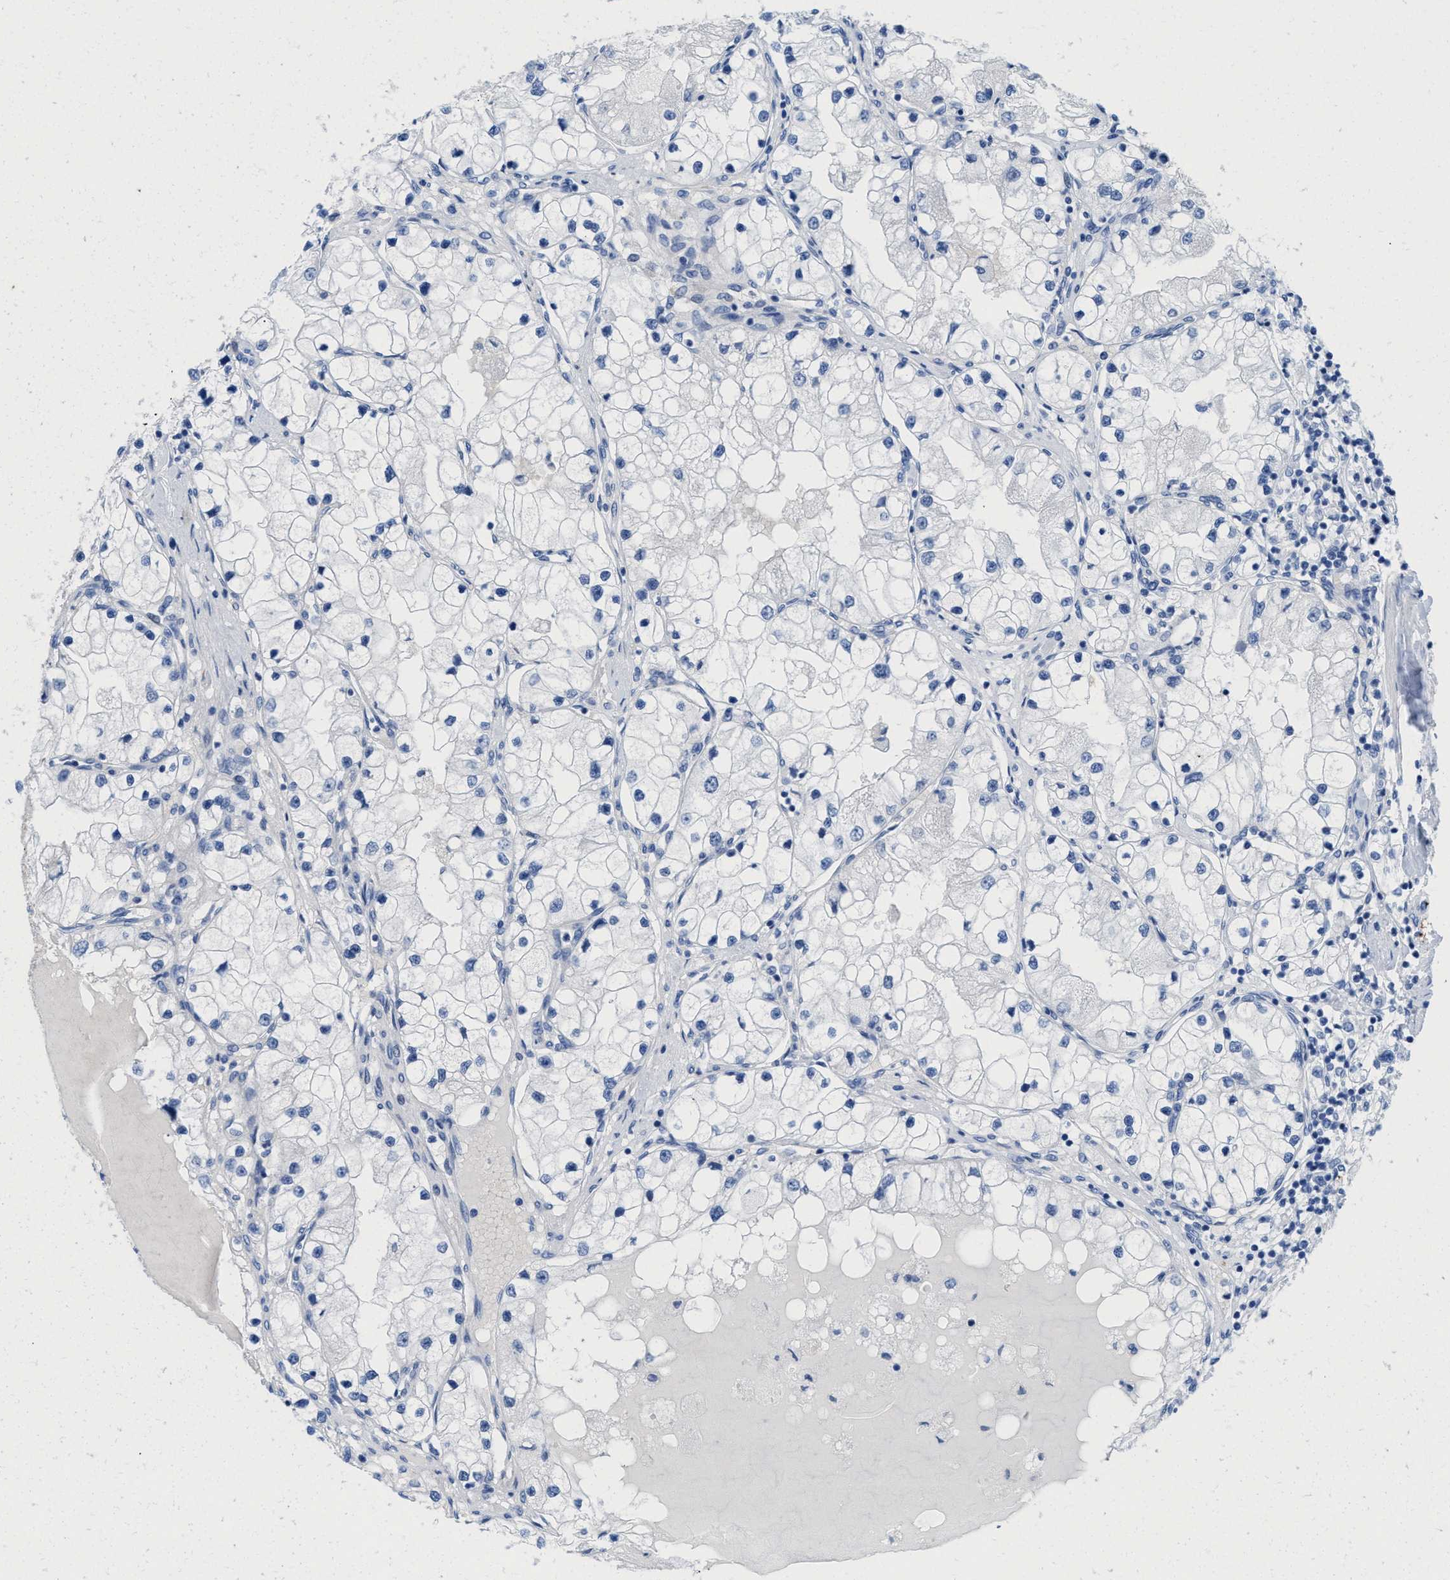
{"staining": {"intensity": "negative", "quantity": "none", "location": "none"}, "tissue": "renal cancer", "cell_type": "Tumor cells", "image_type": "cancer", "snomed": [{"axis": "morphology", "description": "Adenocarcinoma, NOS"}, {"axis": "topography", "description": "Kidney"}], "caption": "This is a histopathology image of IHC staining of renal cancer (adenocarcinoma), which shows no positivity in tumor cells.", "gene": "ANKFN1", "patient": {"sex": "male", "age": 68}}